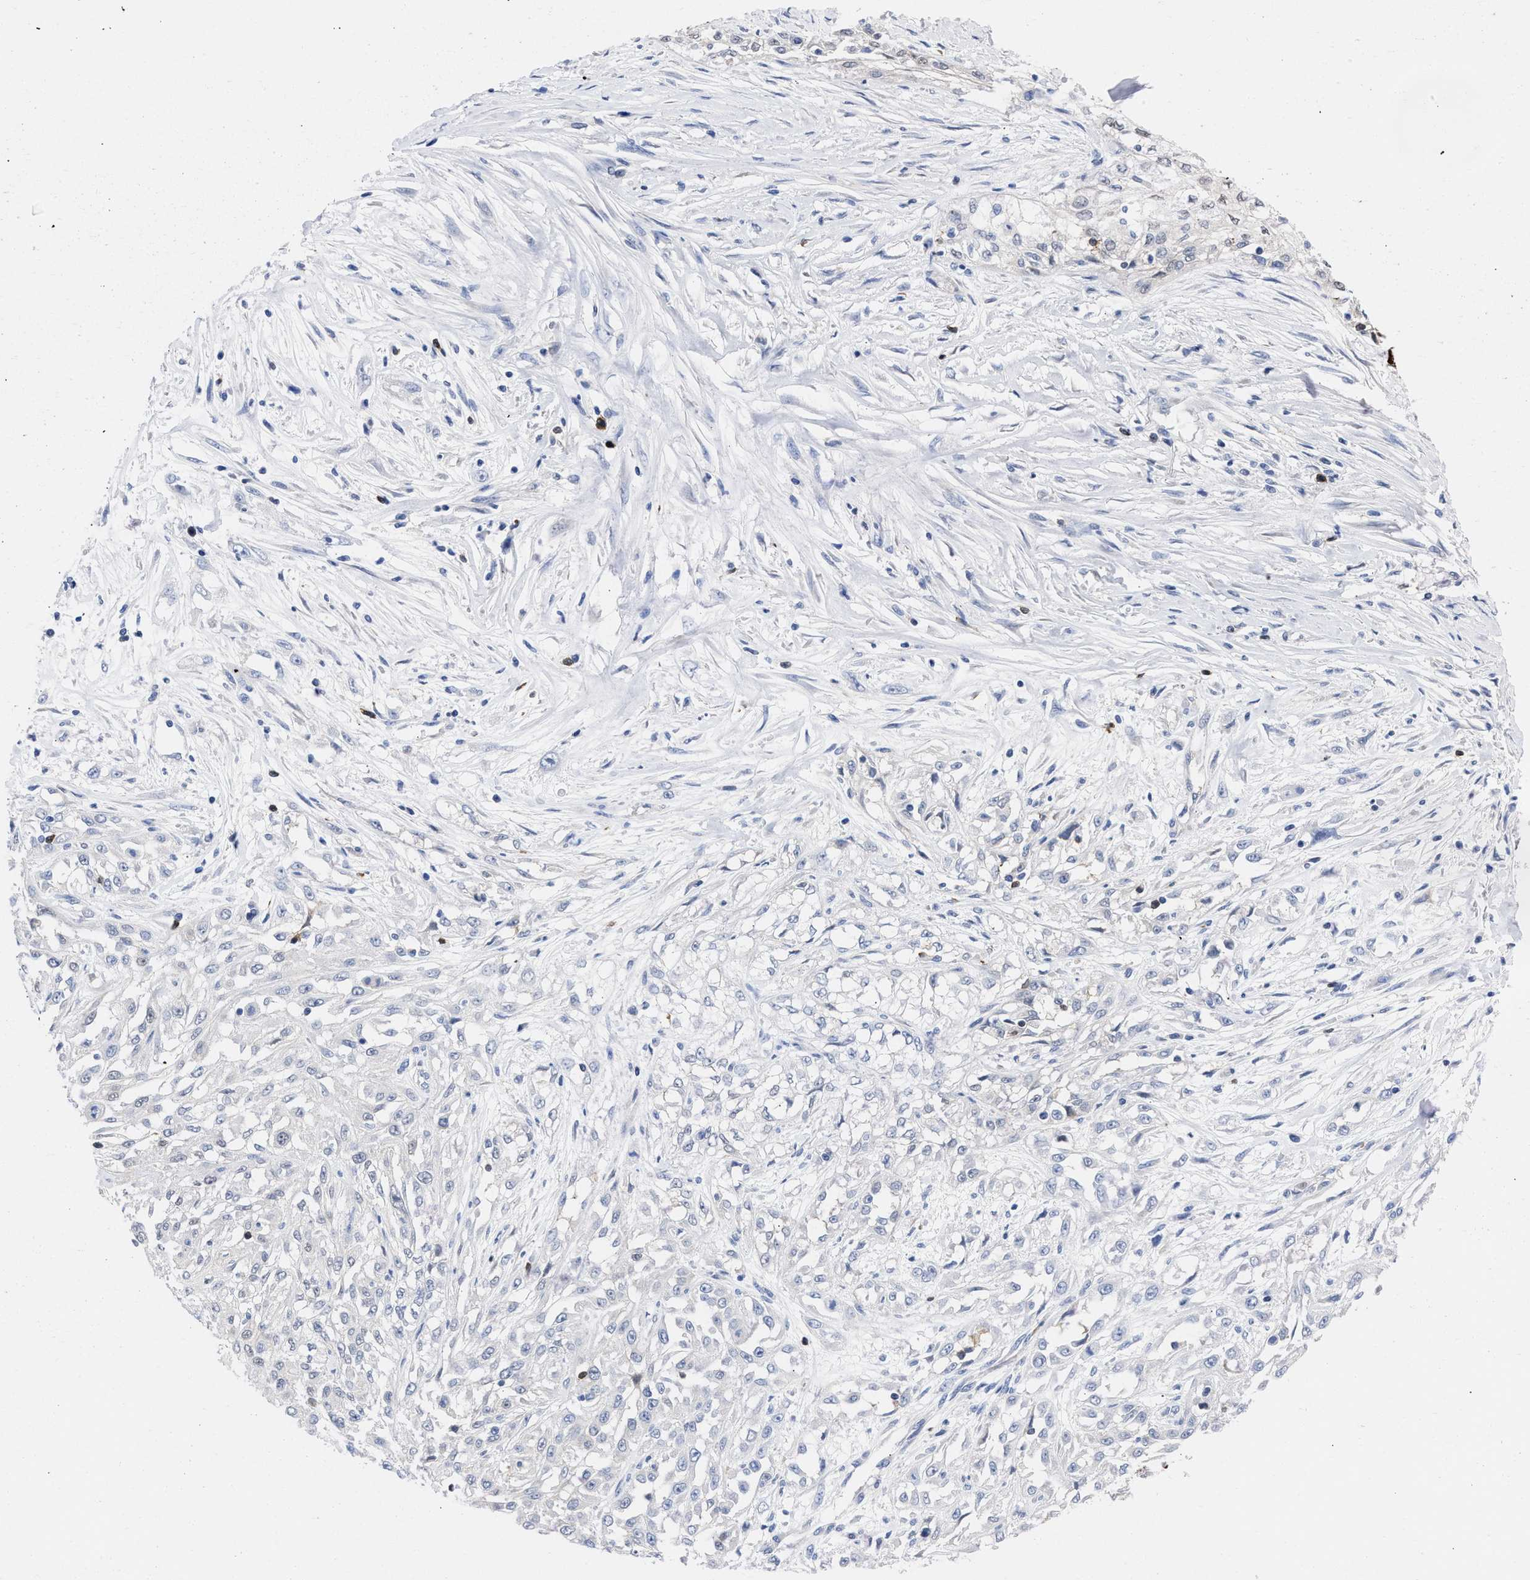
{"staining": {"intensity": "negative", "quantity": "none", "location": "none"}, "tissue": "skin cancer", "cell_type": "Tumor cells", "image_type": "cancer", "snomed": [{"axis": "morphology", "description": "Squamous cell carcinoma, NOS"}, {"axis": "morphology", "description": "Squamous cell carcinoma, metastatic, NOS"}, {"axis": "topography", "description": "Skin"}, {"axis": "topography", "description": "Lymph node"}], "caption": "Immunohistochemical staining of skin cancer (metastatic squamous cell carcinoma) displays no significant staining in tumor cells.", "gene": "THRA", "patient": {"sex": "male", "age": 75}}